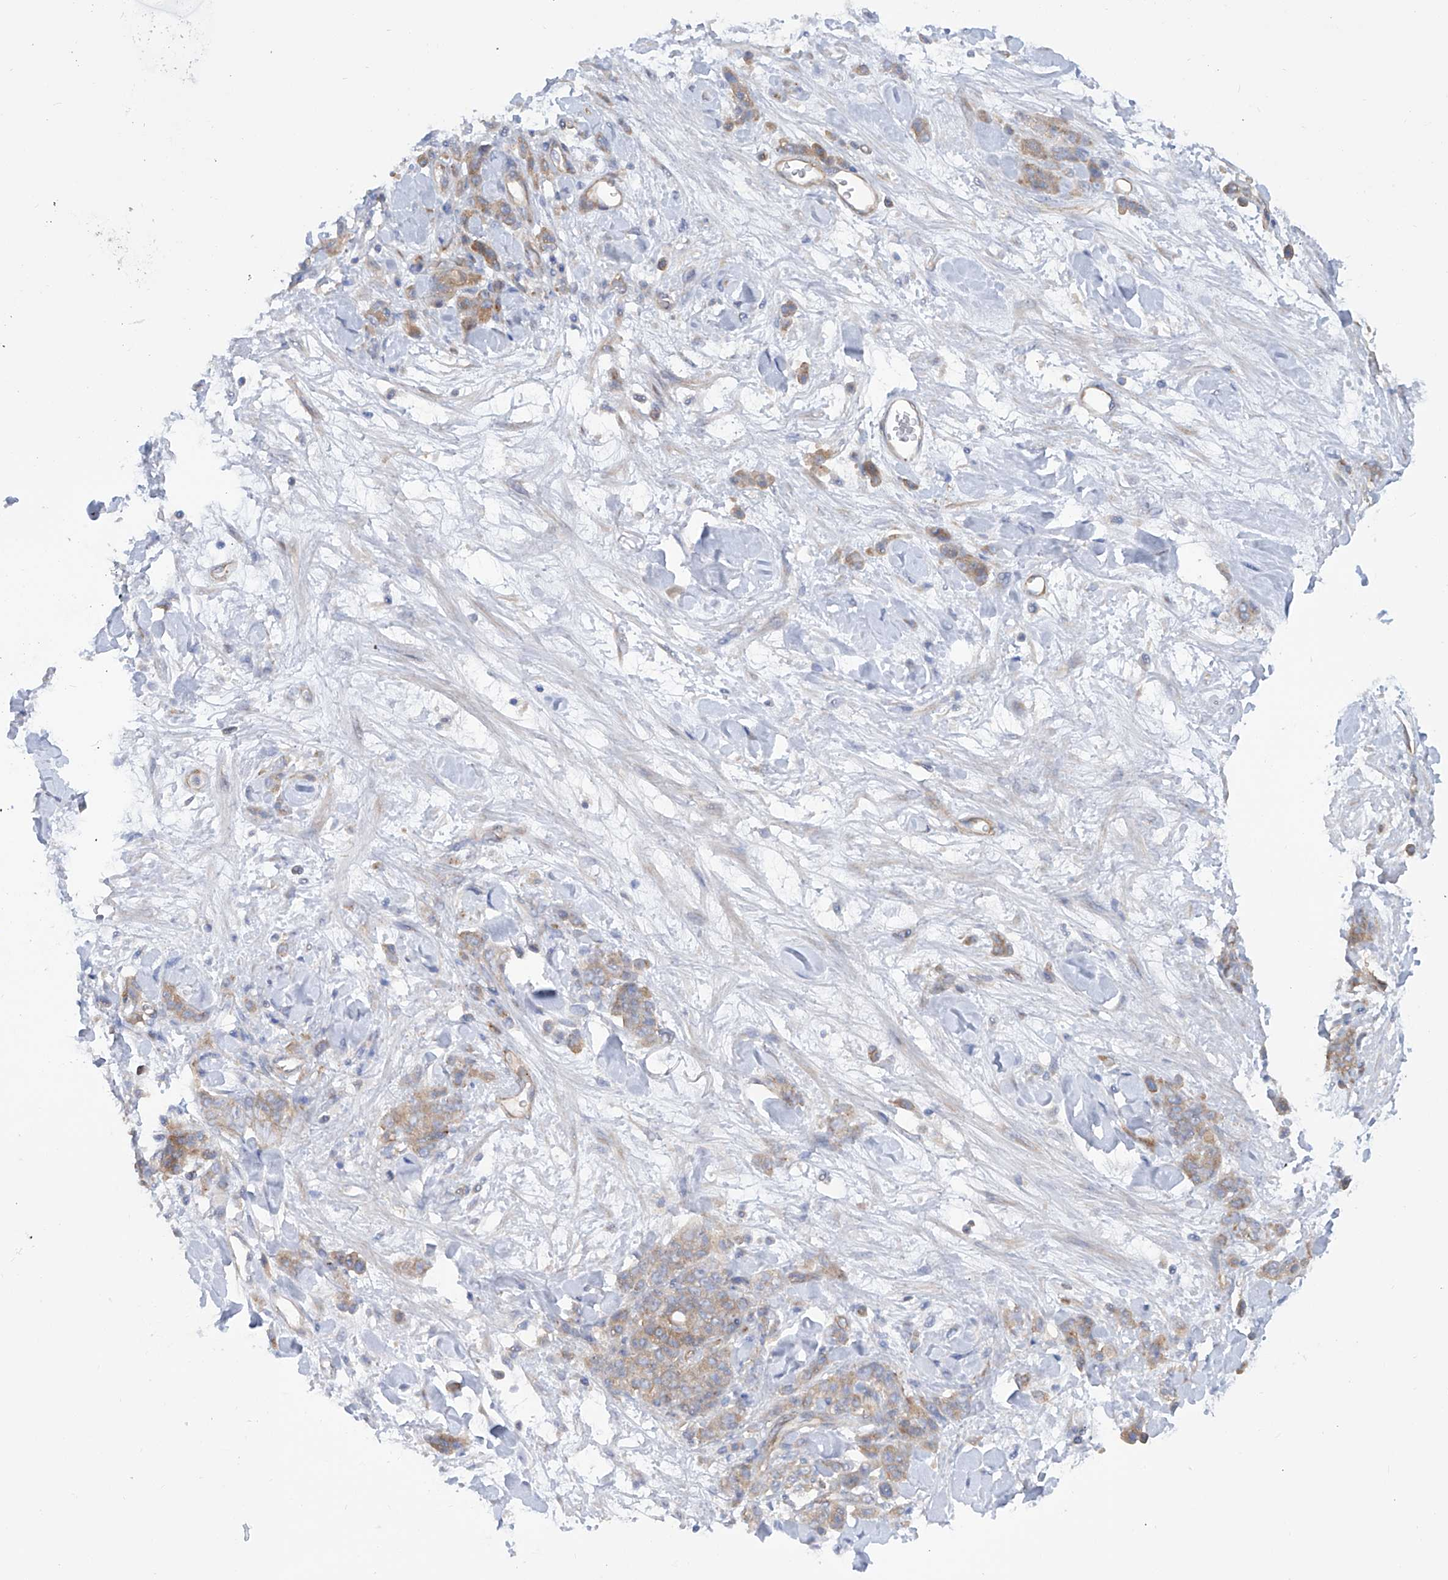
{"staining": {"intensity": "moderate", "quantity": ">75%", "location": "cytoplasmic/membranous"}, "tissue": "stomach cancer", "cell_type": "Tumor cells", "image_type": "cancer", "snomed": [{"axis": "morphology", "description": "Normal tissue, NOS"}, {"axis": "morphology", "description": "Adenocarcinoma, NOS"}, {"axis": "topography", "description": "Stomach"}], "caption": "This is a photomicrograph of IHC staining of stomach cancer, which shows moderate expression in the cytoplasmic/membranous of tumor cells.", "gene": "TMEM209", "patient": {"sex": "male", "age": 82}}